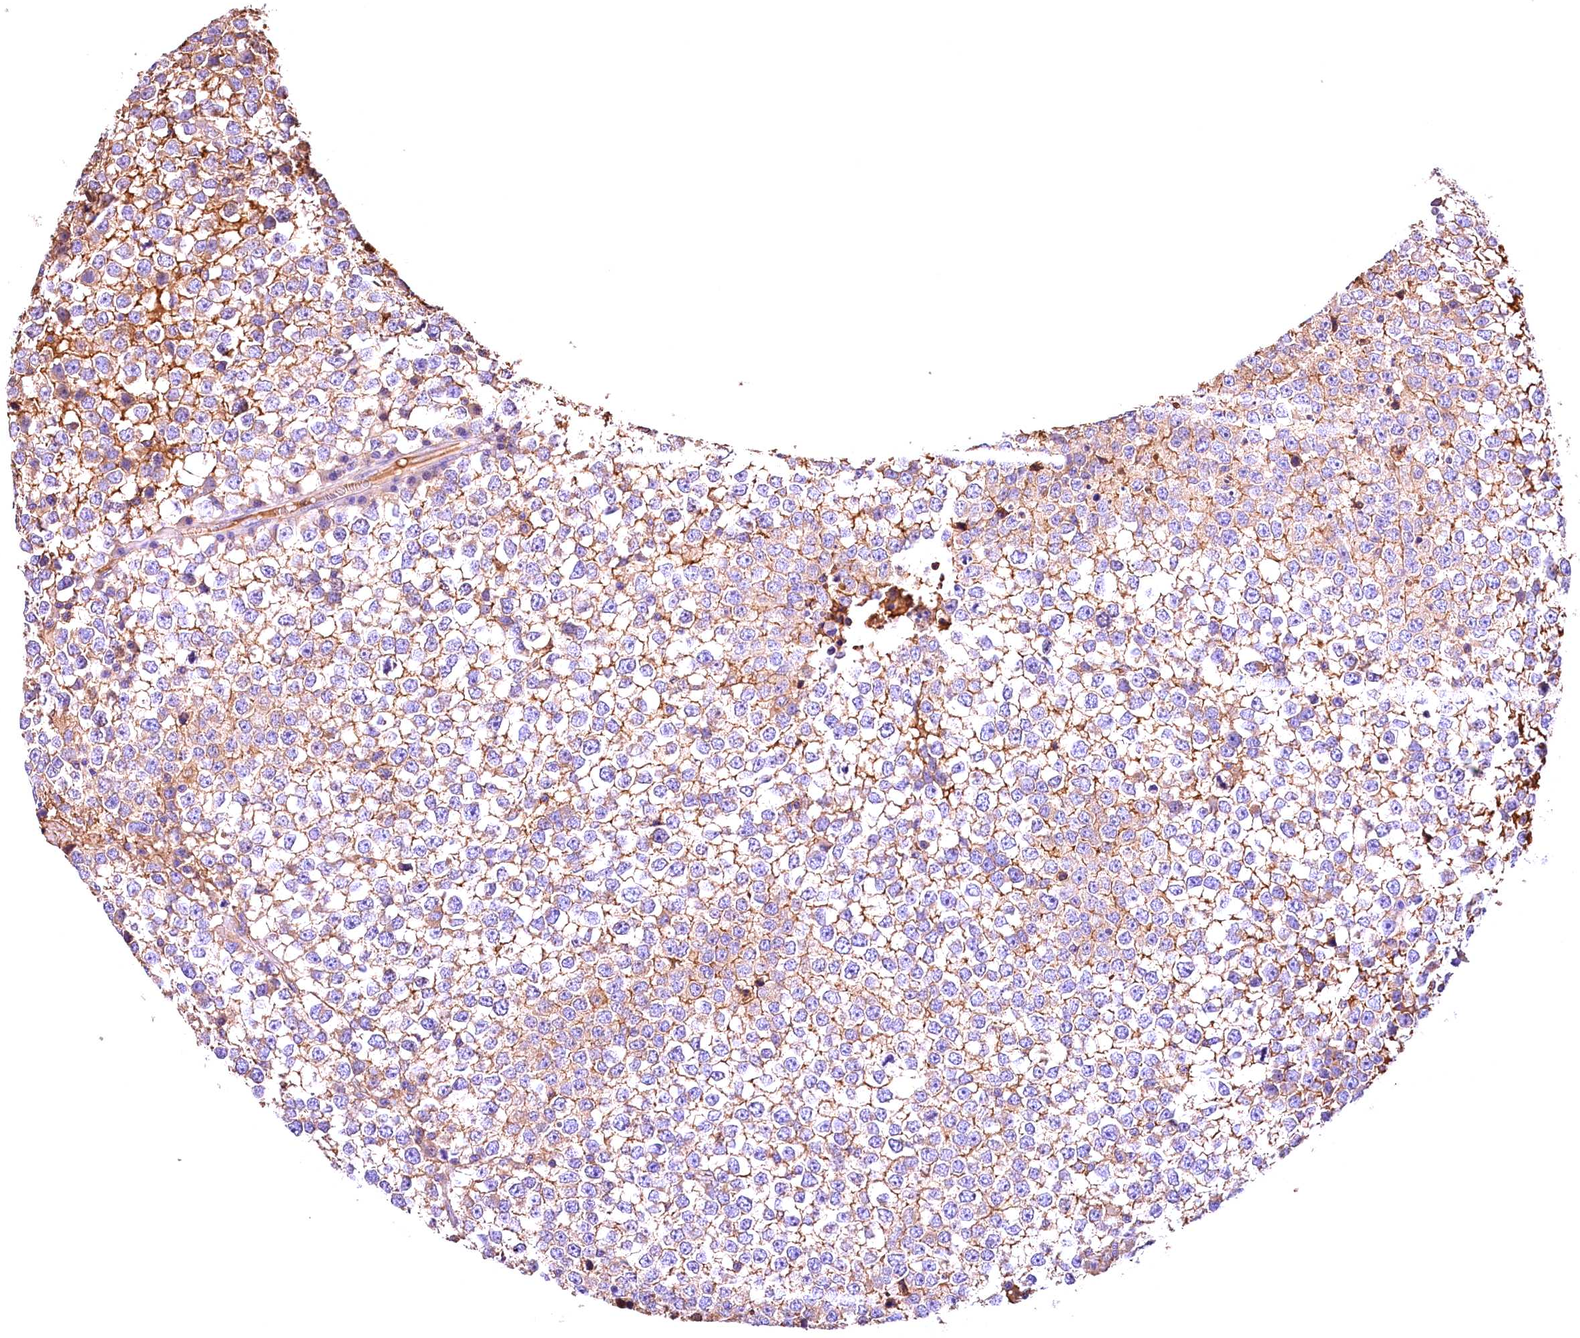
{"staining": {"intensity": "negative", "quantity": "none", "location": "none"}, "tissue": "testis cancer", "cell_type": "Tumor cells", "image_type": "cancer", "snomed": [{"axis": "morphology", "description": "Seminoma, NOS"}, {"axis": "topography", "description": "Testis"}], "caption": "IHC micrograph of testis cancer (seminoma) stained for a protein (brown), which shows no staining in tumor cells. (Stains: DAB immunohistochemistry with hematoxylin counter stain, Microscopy: brightfield microscopy at high magnification).", "gene": "ARMC6", "patient": {"sex": "male", "age": 65}}